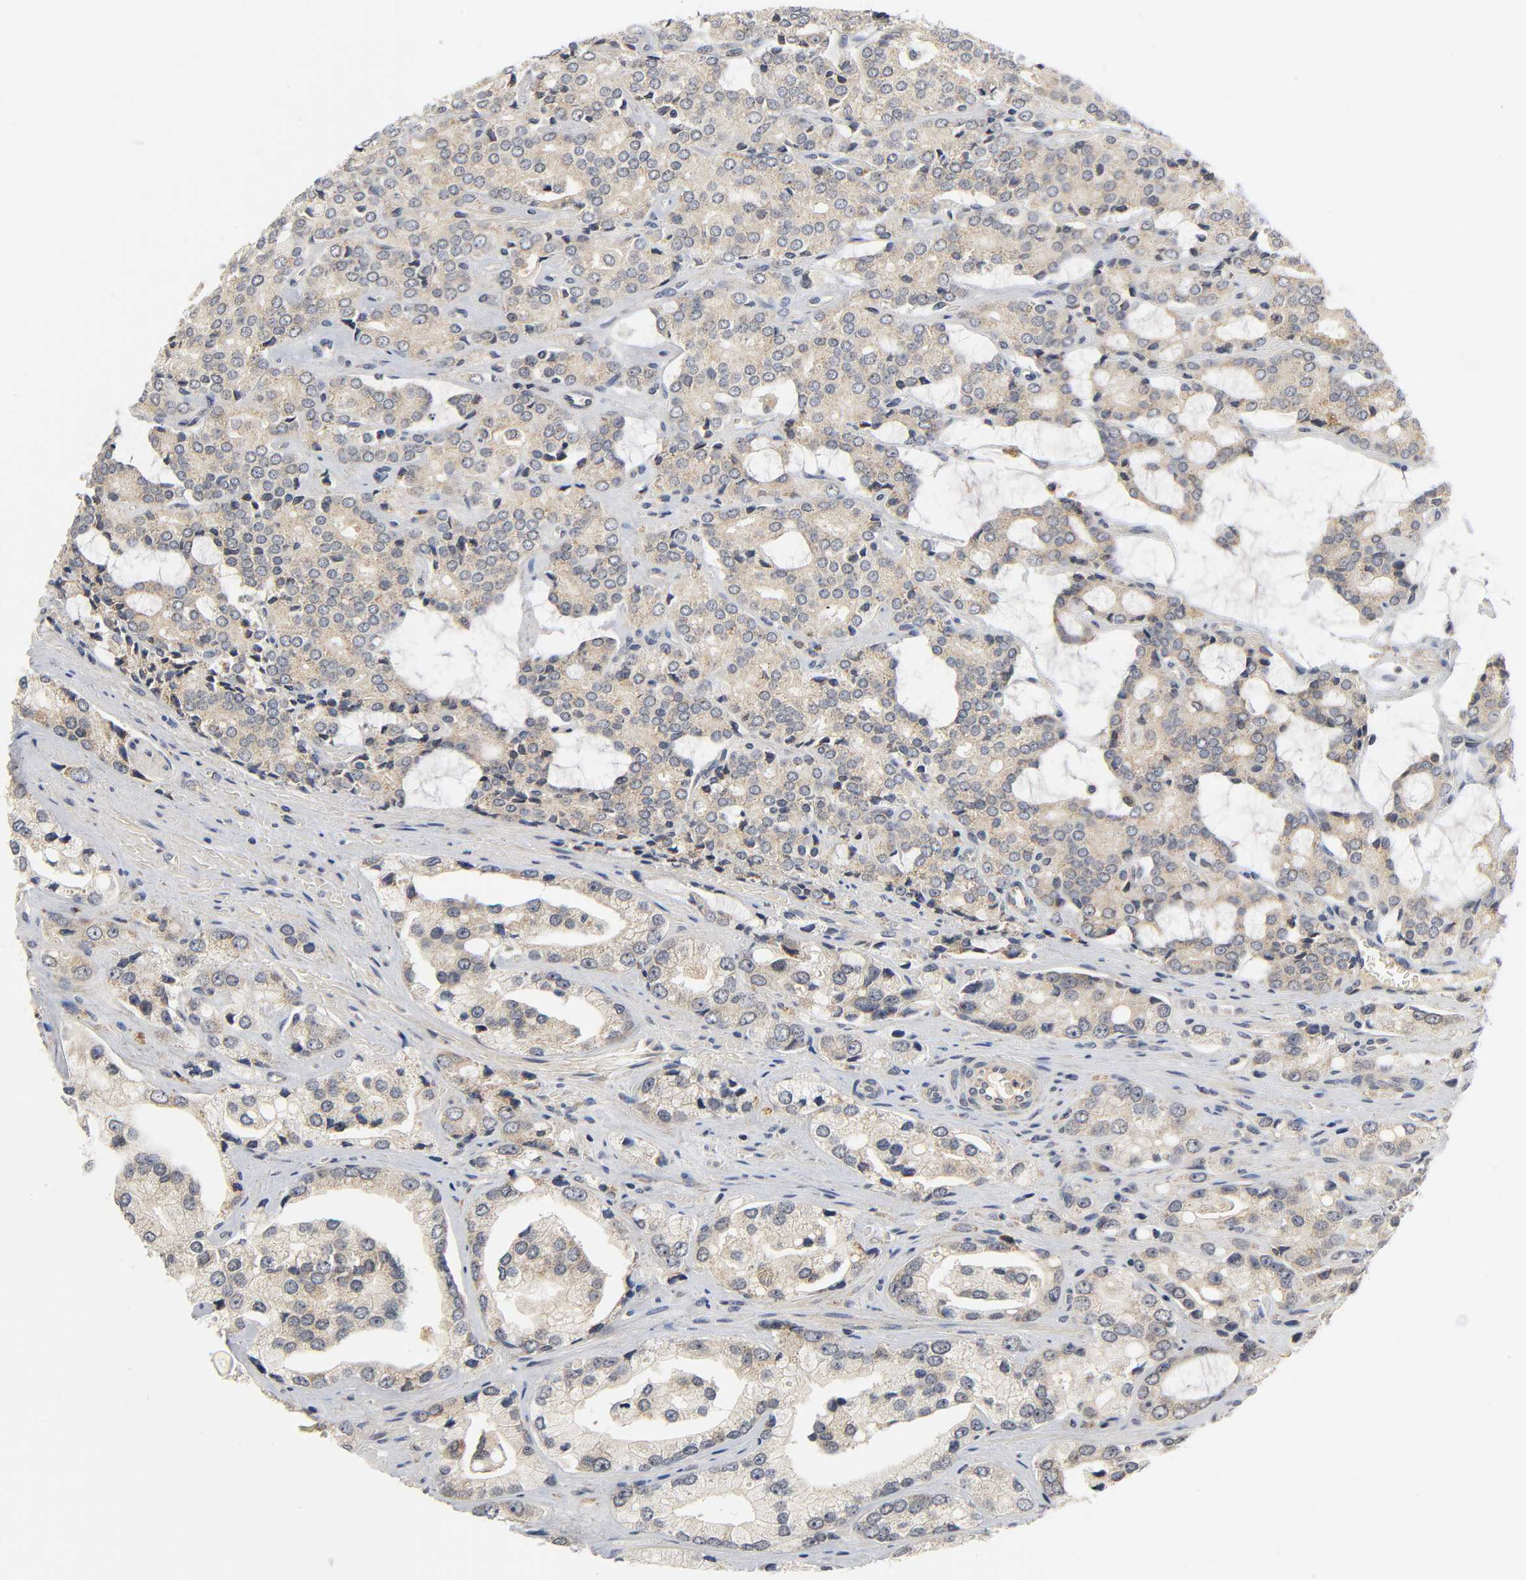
{"staining": {"intensity": "weak", "quantity": ">75%", "location": "cytoplasmic/membranous"}, "tissue": "prostate cancer", "cell_type": "Tumor cells", "image_type": "cancer", "snomed": [{"axis": "morphology", "description": "Adenocarcinoma, High grade"}, {"axis": "topography", "description": "Prostate"}], "caption": "High-power microscopy captured an immunohistochemistry micrograph of prostate cancer (adenocarcinoma (high-grade)), revealing weak cytoplasmic/membranous staining in approximately >75% of tumor cells.", "gene": "NRP1", "patient": {"sex": "male", "age": 67}}